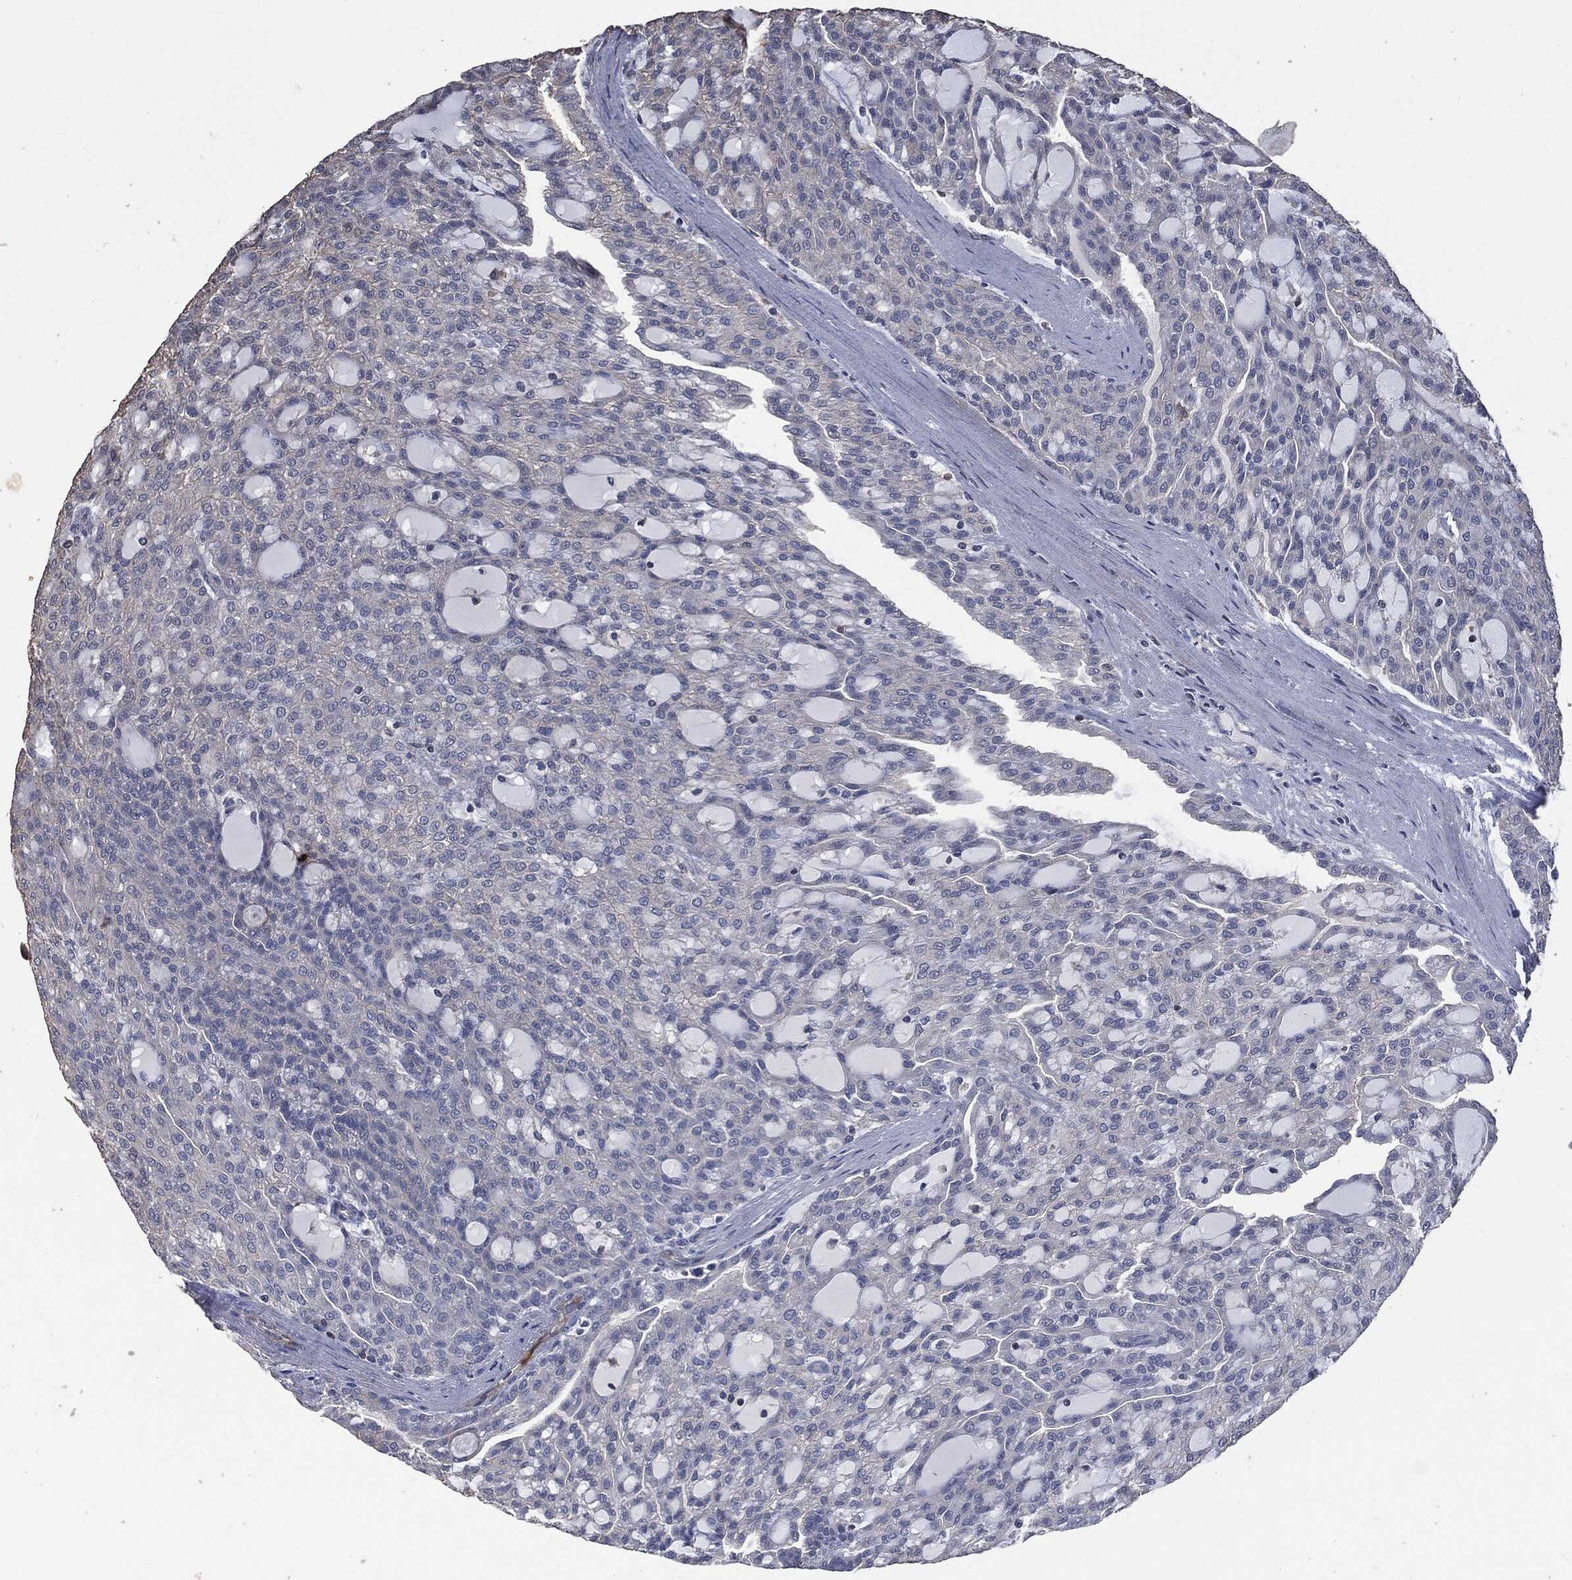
{"staining": {"intensity": "negative", "quantity": "none", "location": "none"}, "tissue": "renal cancer", "cell_type": "Tumor cells", "image_type": "cancer", "snomed": [{"axis": "morphology", "description": "Adenocarcinoma, NOS"}, {"axis": "topography", "description": "Kidney"}], "caption": "High power microscopy image of an immunohistochemistry (IHC) histopathology image of renal cancer (adenocarcinoma), revealing no significant positivity in tumor cells.", "gene": "MSLN", "patient": {"sex": "male", "age": 63}}